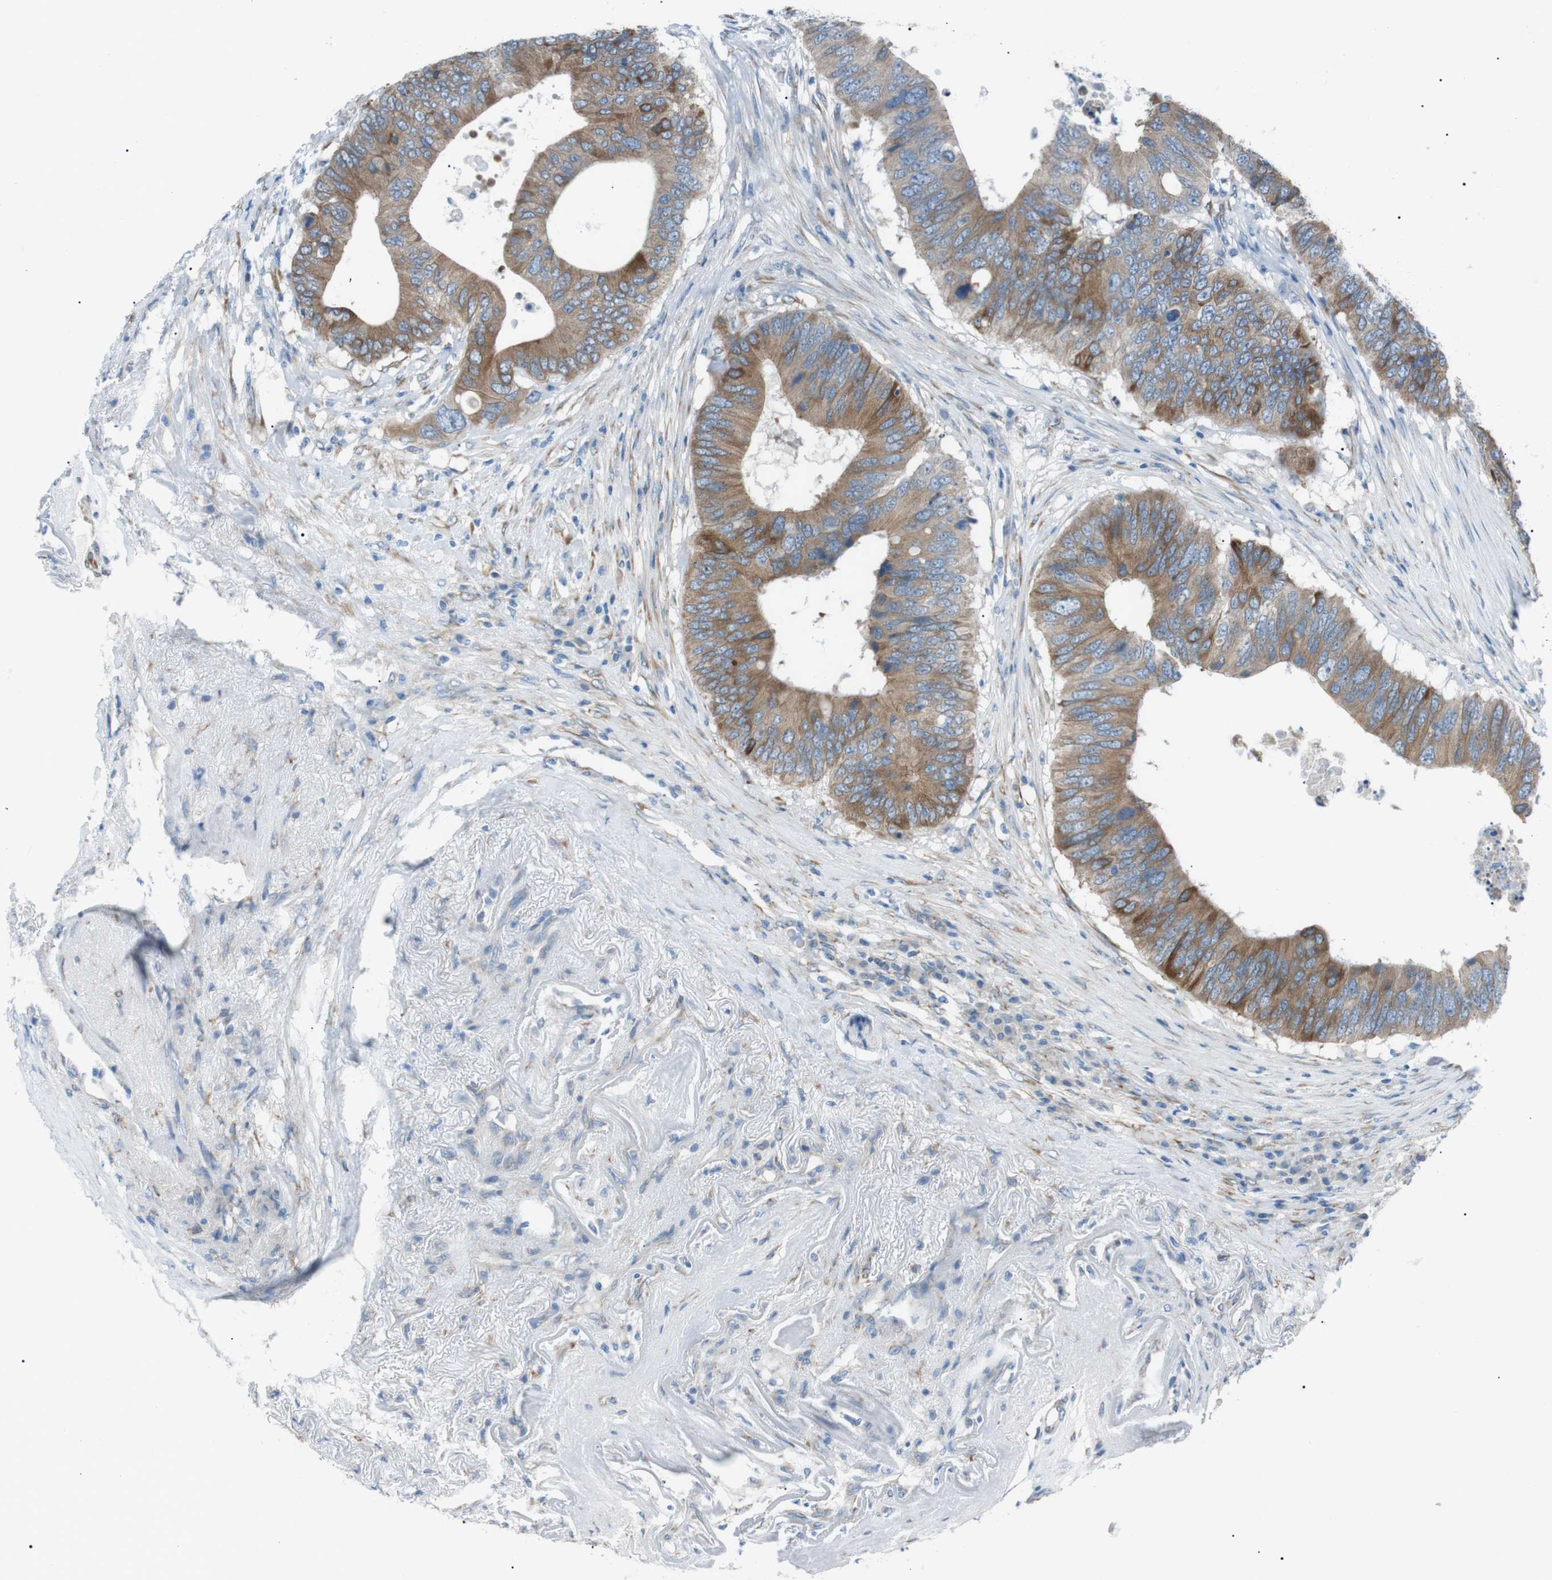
{"staining": {"intensity": "moderate", "quantity": ">75%", "location": "cytoplasmic/membranous"}, "tissue": "colorectal cancer", "cell_type": "Tumor cells", "image_type": "cancer", "snomed": [{"axis": "morphology", "description": "Adenocarcinoma, NOS"}, {"axis": "topography", "description": "Colon"}], "caption": "This is an image of IHC staining of adenocarcinoma (colorectal), which shows moderate staining in the cytoplasmic/membranous of tumor cells.", "gene": "MTARC2", "patient": {"sex": "male", "age": 71}}